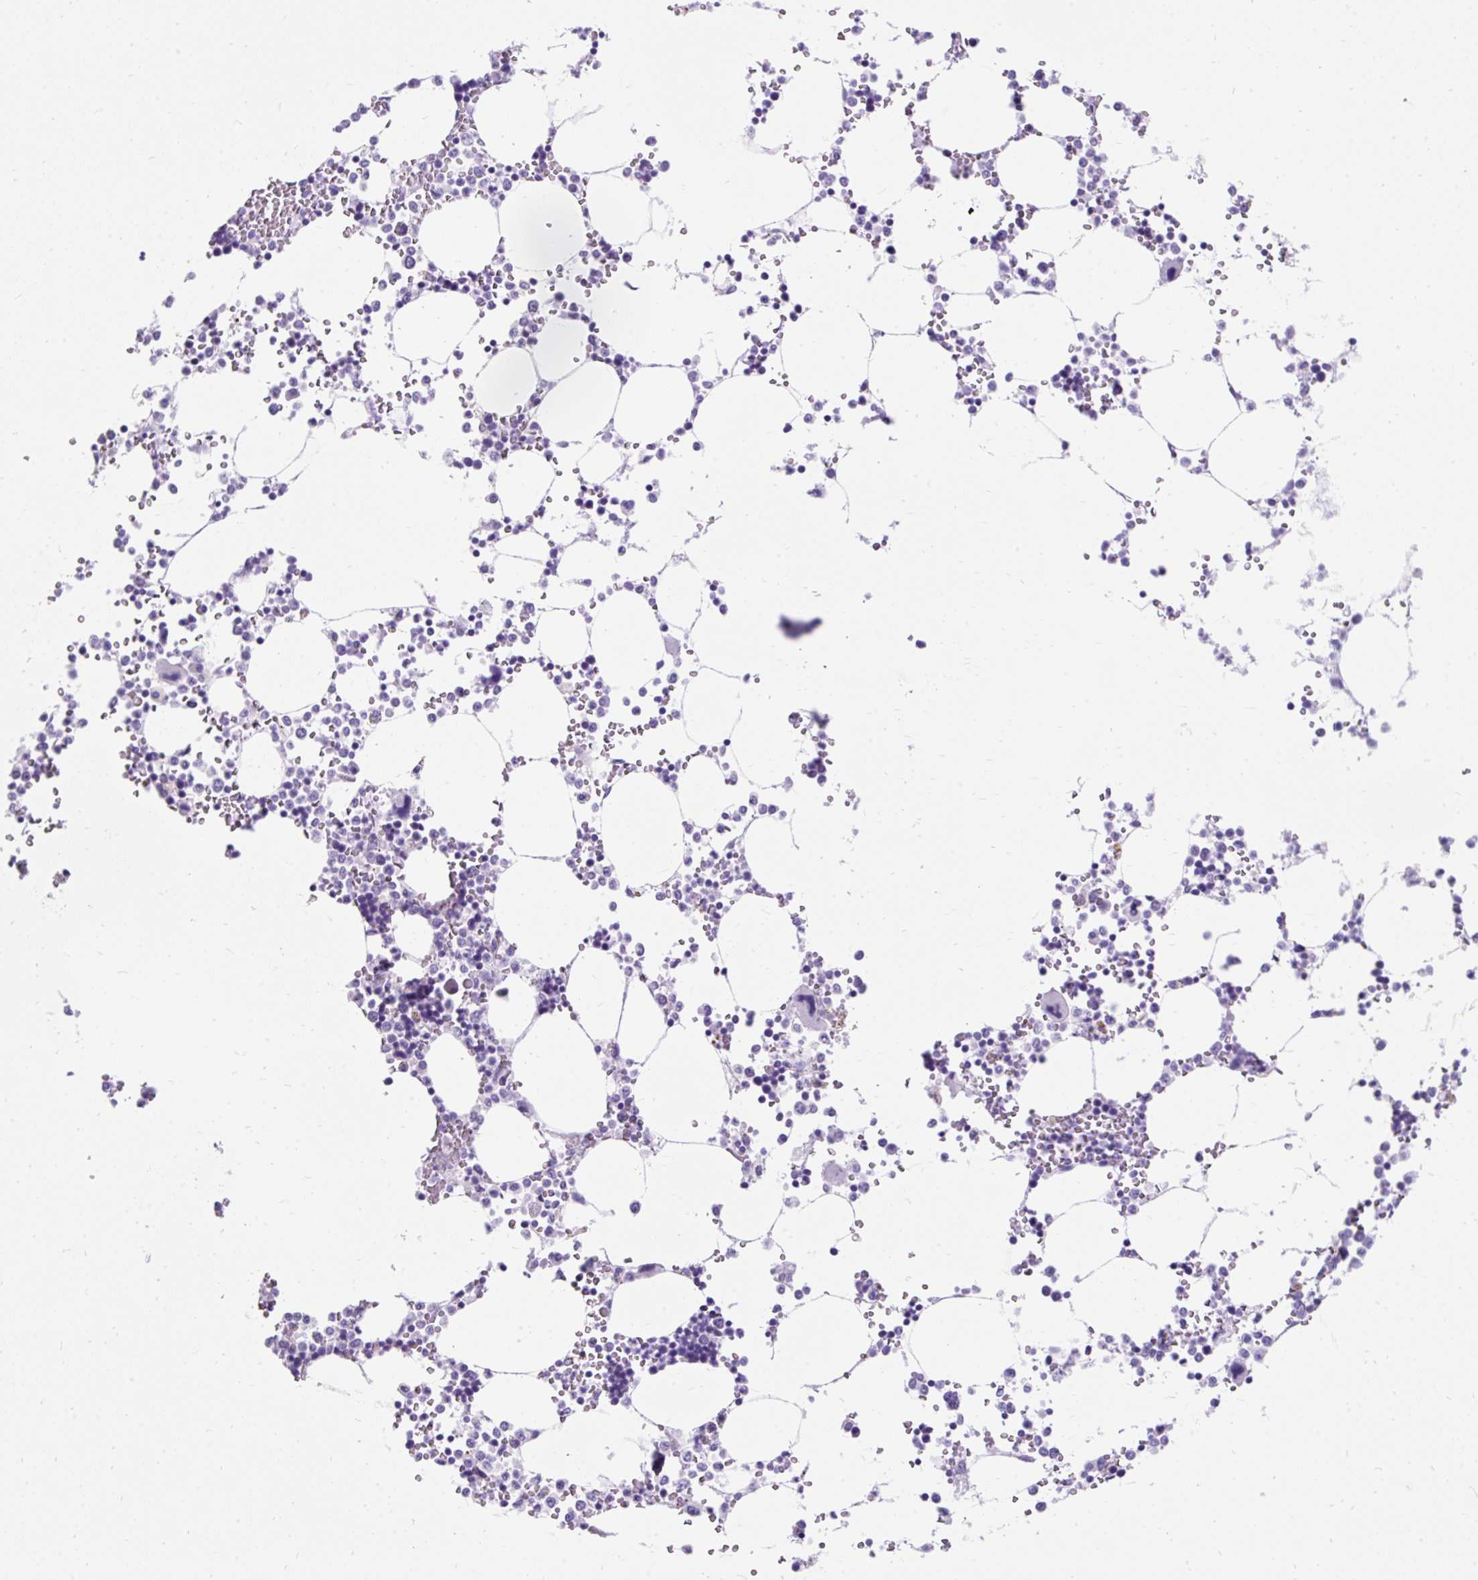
{"staining": {"intensity": "negative", "quantity": "none", "location": "none"}, "tissue": "bone marrow", "cell_type": "Hematopoietic cells", "image_type": "normal", "snomed": [{"axis": "morphology", "description": "Normal tissue, NOS"}, {"axis": "topography", "description": "Bone marrow"}], "caption": "Human bone marrow stained for a protein using immunohistochemistry (IHC) reveals no positivity in hematopoietic cells.", "gene": "SCGB1A1", "patient": {"sex": "male", "age": 64}}